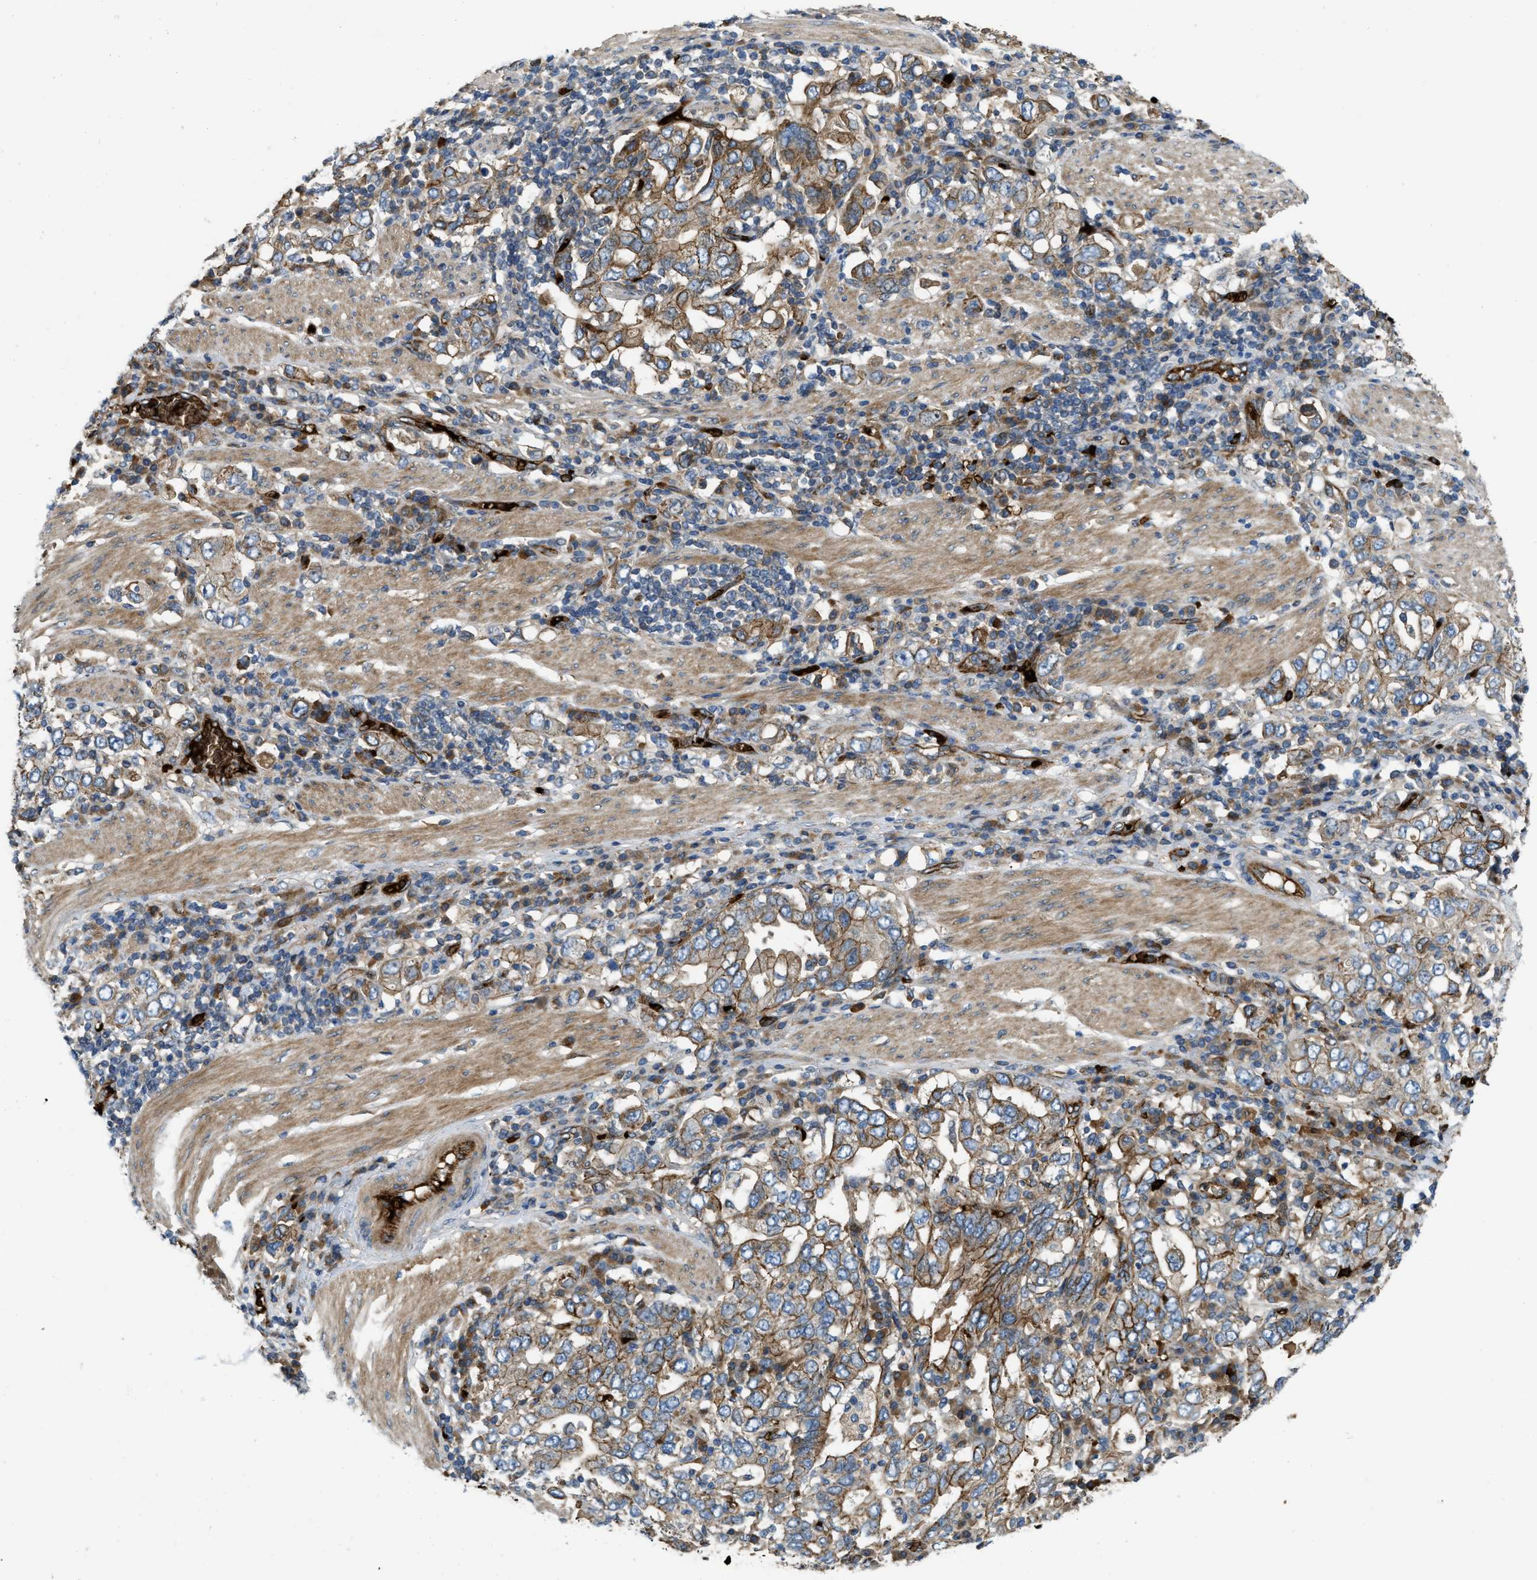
{"staining": {"intensity": "moderate", "quantity": ">75%", "location": "cytoplasmic/membranous"}, "tissue": "stomach cancer", "cell_type": "Tumor cells", "image_type": "cancer", "snomed": [{"axis": "morphology", "description": "Adenocarcinoma, NOS"}, {"axis": "topography", "description": "Stomach, upper"}], "caption": "DAB immunohistochemical staining of human stomach cancer (adenocarcinoma) exhibits moderate cytoplasmic/membranous protein positivity in approximately >75% of tumor cells.", "gene": "ERC1", "patient": {"sex": "male", "age": 62}}